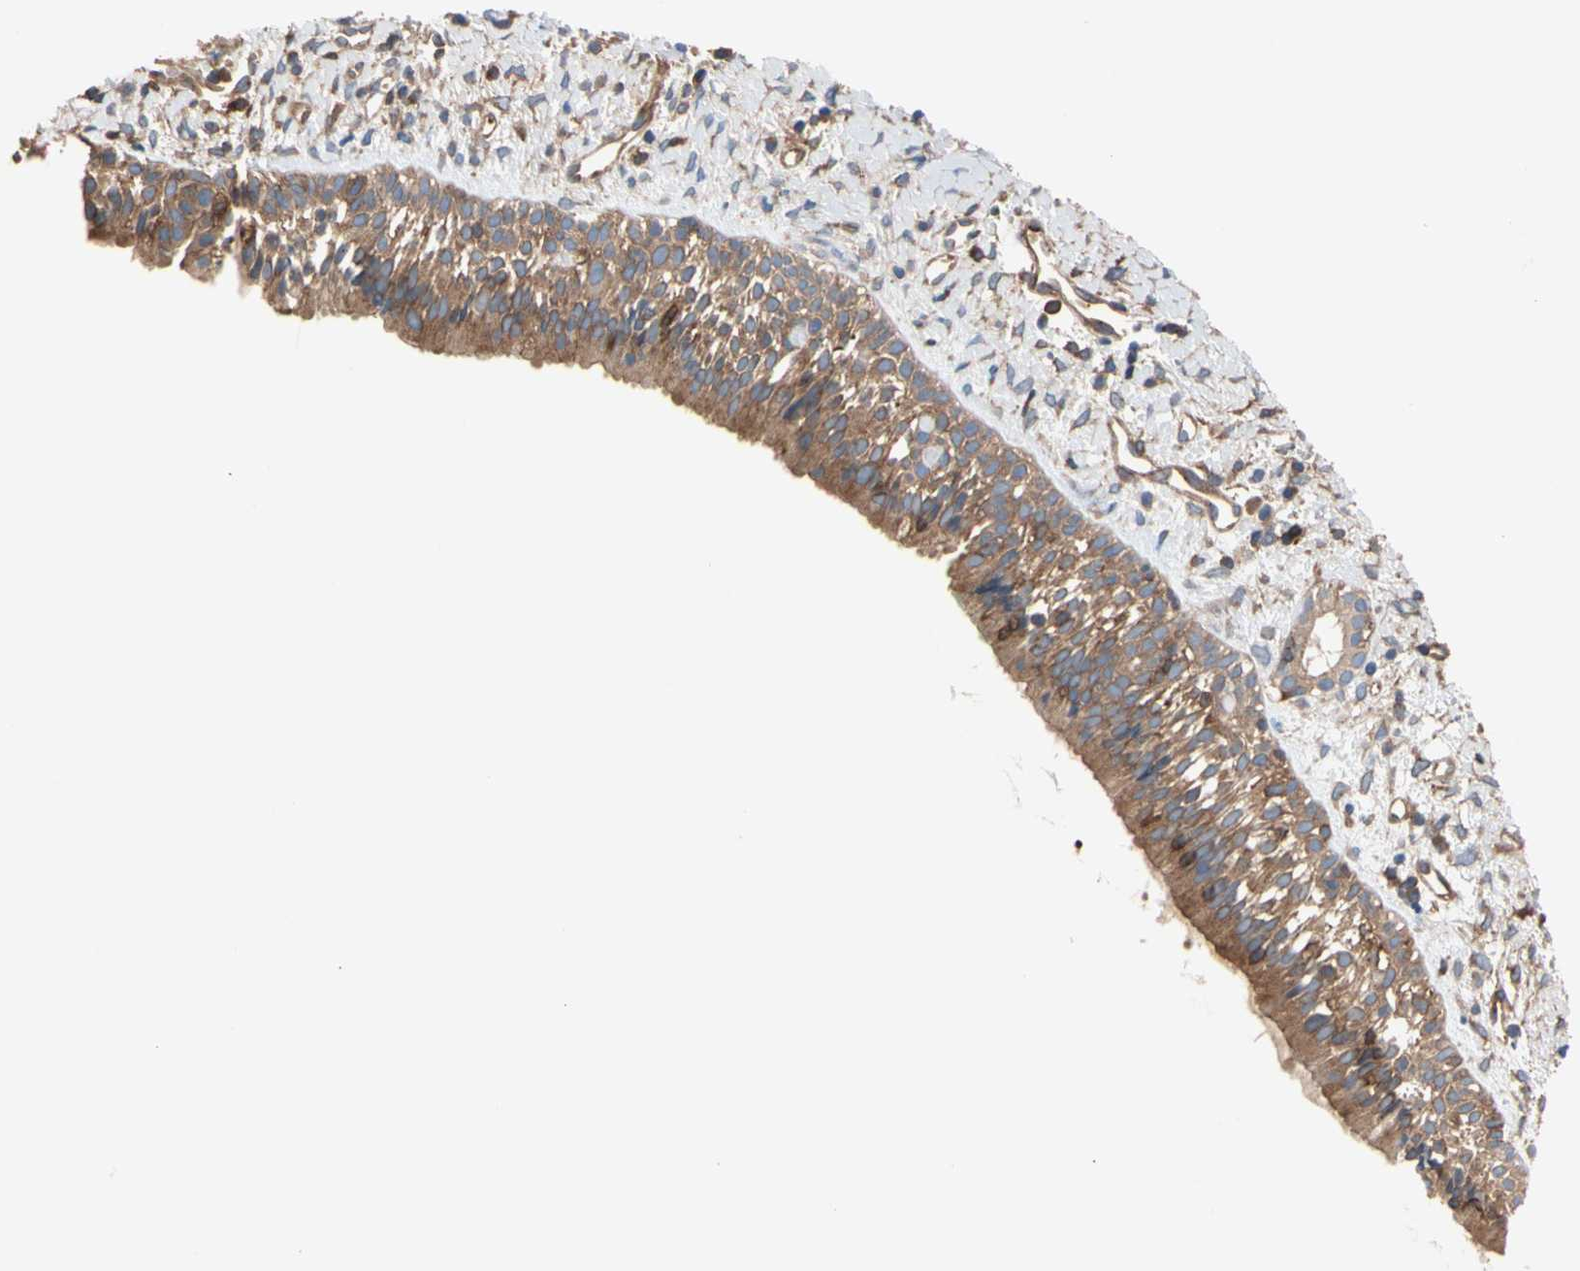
{"staining": {"intensity": "moderate", "quantity": ">75%", "location": "cytoplasmic/membranous"}, "tissue": "nasopharynx", "cell_type": "Respiratory epithelial cells", "image_type": "normal", "snomed": [{"axis": "morphology", "description": "Normal tissue, NOS"}, {"axis": "topography", "description": "Nasopharynx"}], "caption": "Moderate cytoplasmic/membranous protein positivity is appreciated in about >75% of respiratory epithelial cells in nasopharynx. Using DAB (3,3'-diaminobenzidine) (brown) and hematoxylin (blue) stains, captured at high magnification using brightfield microscopy.", "gene": "ROCK1", "patient": {"sex": "male", "age": 22}}